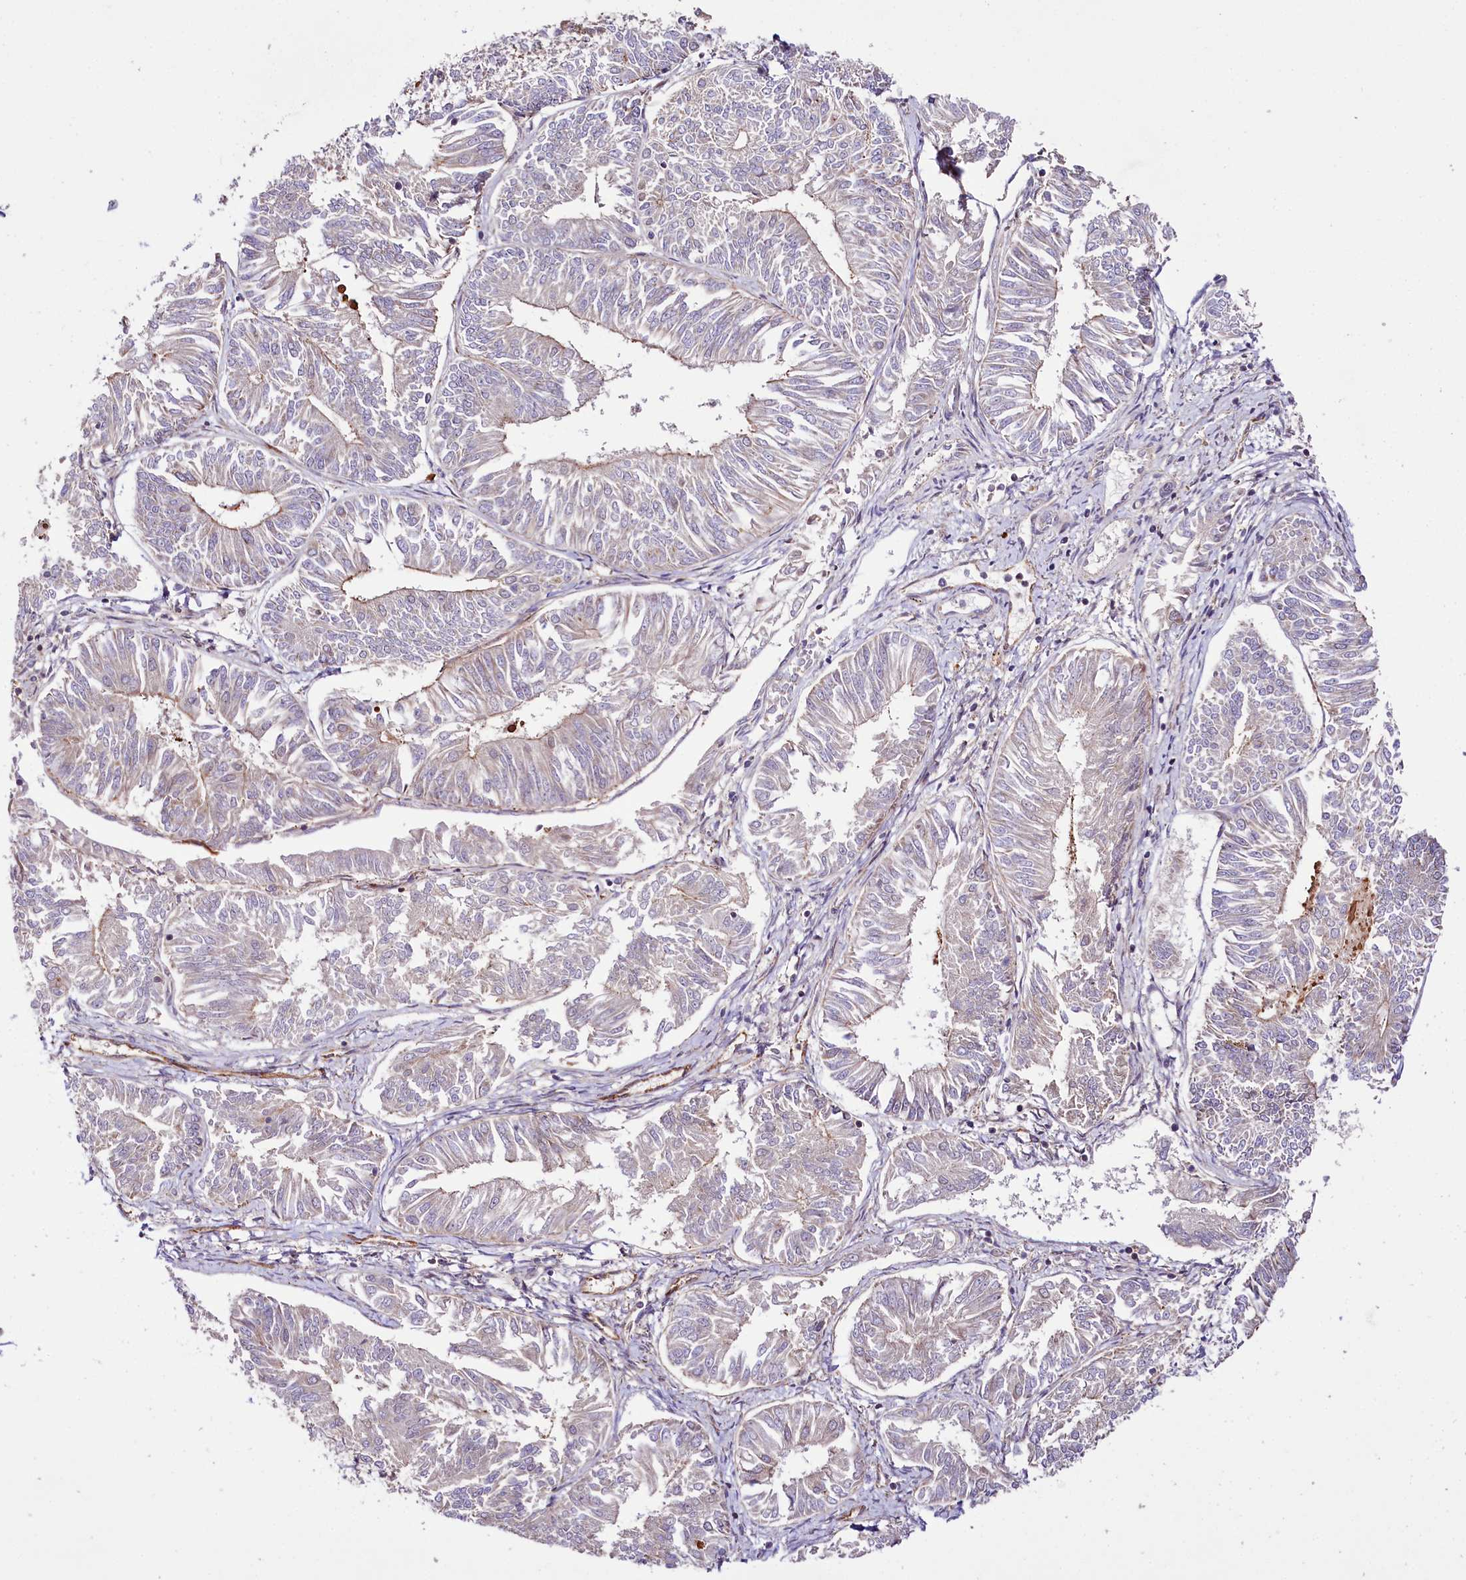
{"staining": {"intensity": "negative", "quantity": "none", "location": "none"}, "tissue": "endometrial cancer", "cell_type": "Tumor cells", "image_type": "cancer", "snomed": [{"axis": "morphology", "description": "Adenocarcinoma, NOS"}, {"axis": "topography", "description": "Endometrium"}], "caption": "This histopathology image is of endometrial cancer (adenocarcinoma) stained with immunohistochemistry to label a protein in brown with the nuclei are counter-stained blue. There is no staining in tumor cells.", "gene": "CUTC", "patient": {"sex": "female", "age": 58}}